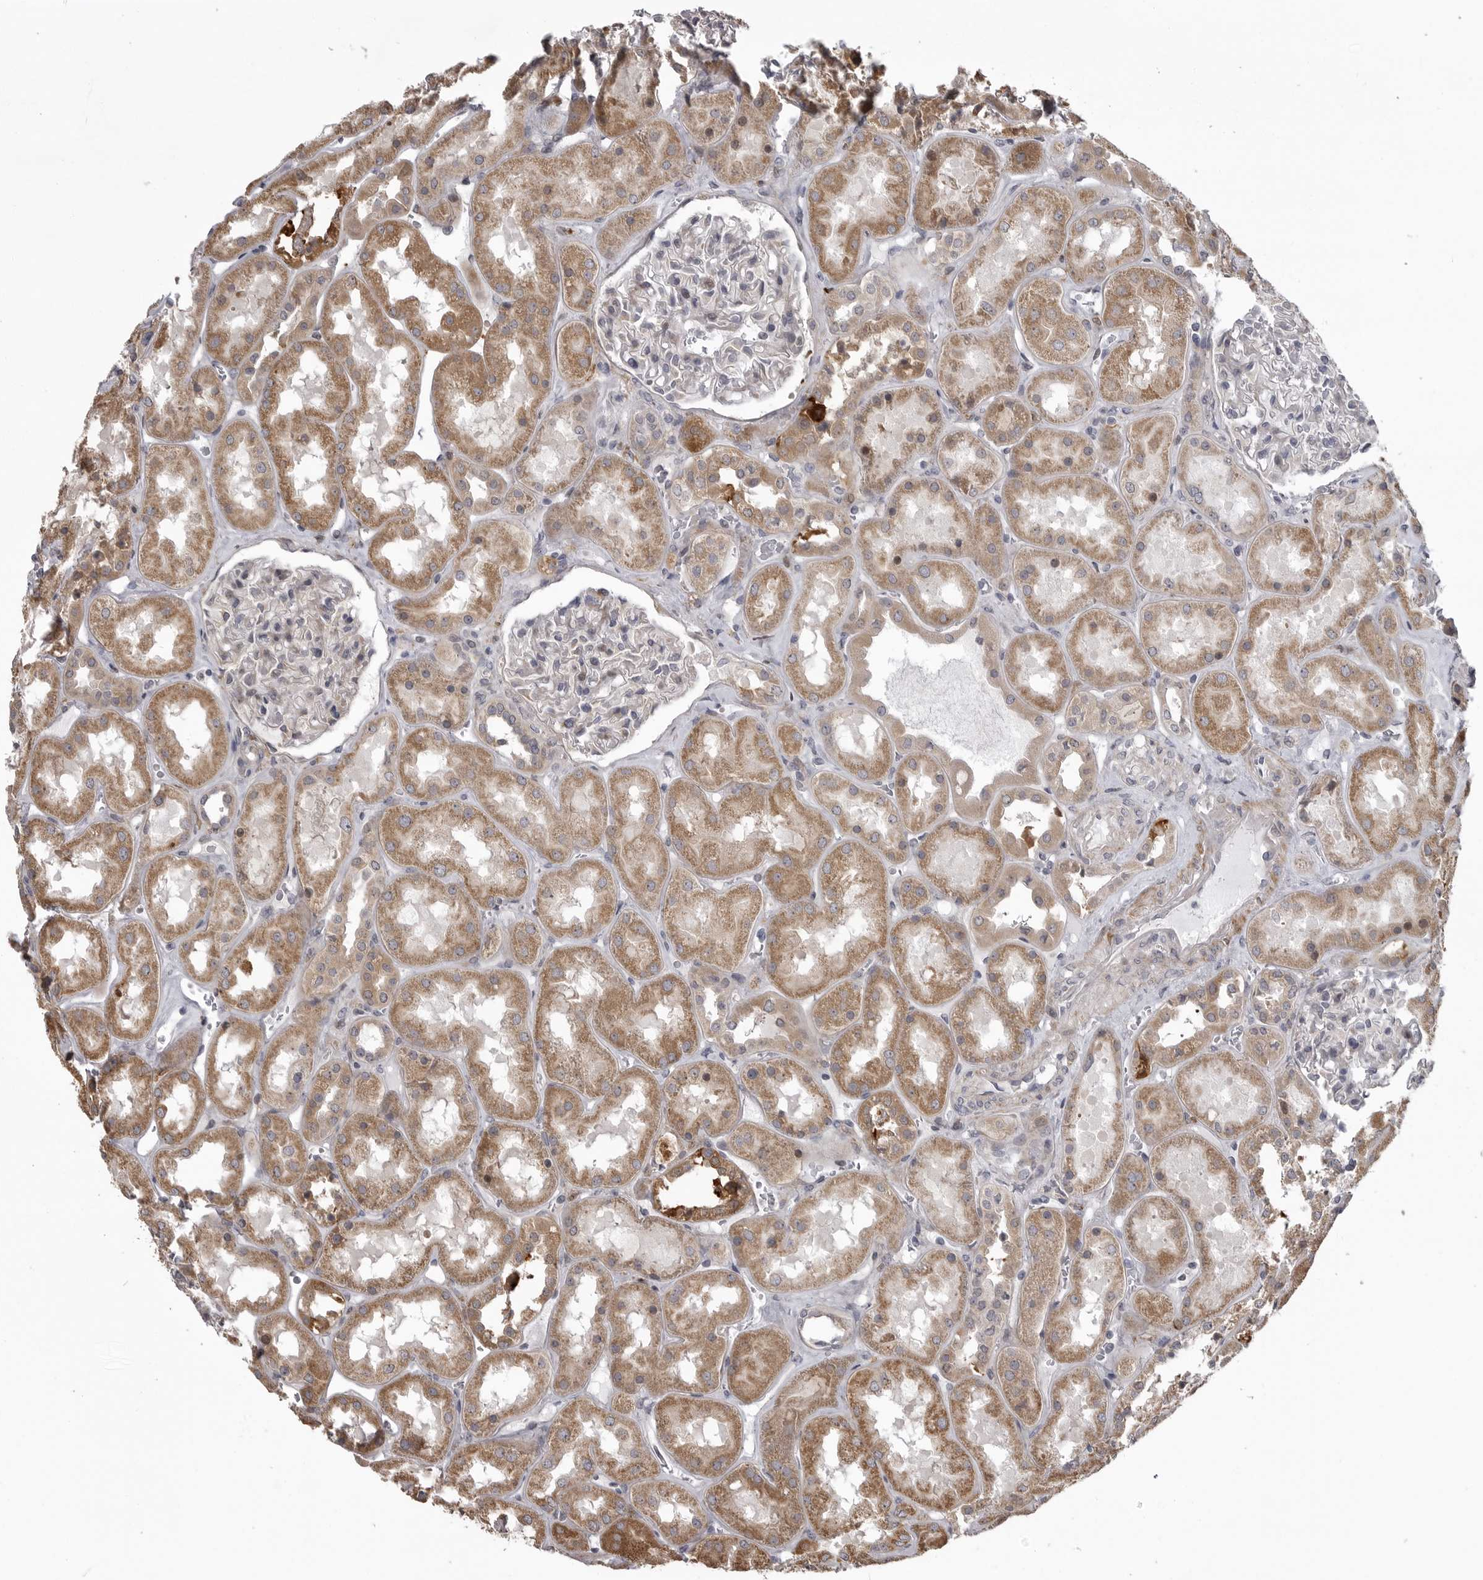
{"staining": {"intensity": "weak", "quantity": "25%-75%", "location": "cytoplasmic/membranous"}, "tissue": "kidney", "cell_type": "Cells in glomeruli", "image_type": "normal", "snomed": [{"axis": "morphology", "description": "Normal tissue, NOS"}, {"axis": "topography", "description": "Kidney"}], "caption": "The image displays immunohistochemical staining of normal kidney. There is weak cytoplasmic/membranous staining is seen in approximately 25%-75% of cells in glomeruli.", "gene": "ZNRF1", "patient": {"sex": "male", "age": 70}}